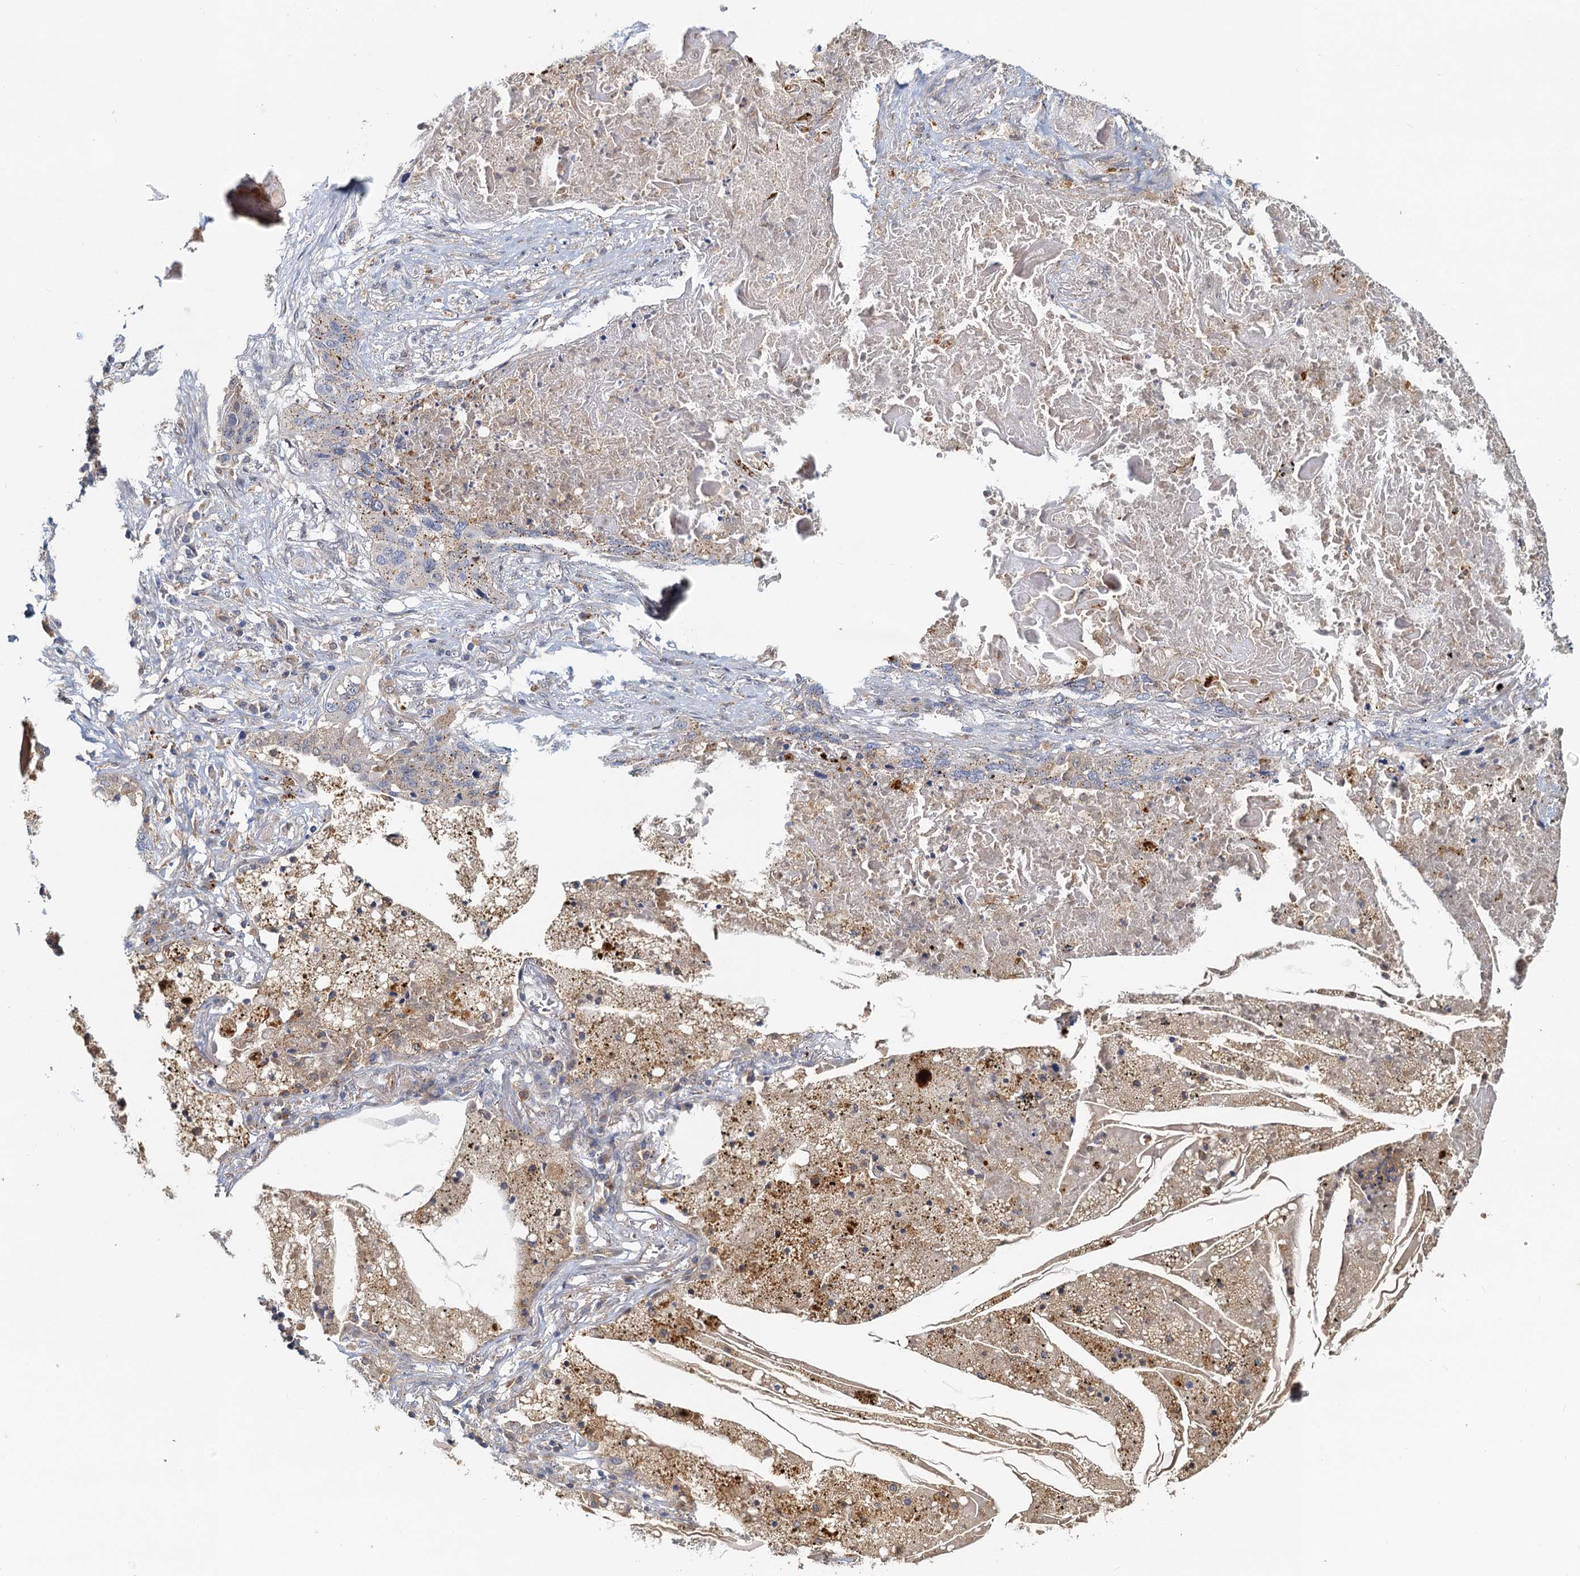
{"staining": {"intensity": "negative", "quantity": "none", "location": "none"}, "tissue": "lung cancer", "cell_type": "Tumor cells", "image_type": "cancer", "snomed": [{"axis": "morphology", "description": "Squamous cell carcinoma, NOS"}, {"axis": "topography", "description": "Lung"}], "caption": "Immunohistochemistry image of neoplastic tissue: human lung squamous cell carcinoma stained with DAB (3,3'-diaminobenzidine) shows no significant protein staining in tumor cells.", "gene": "TOLLIP", "patient": {"sex": "female", "age": 63}}